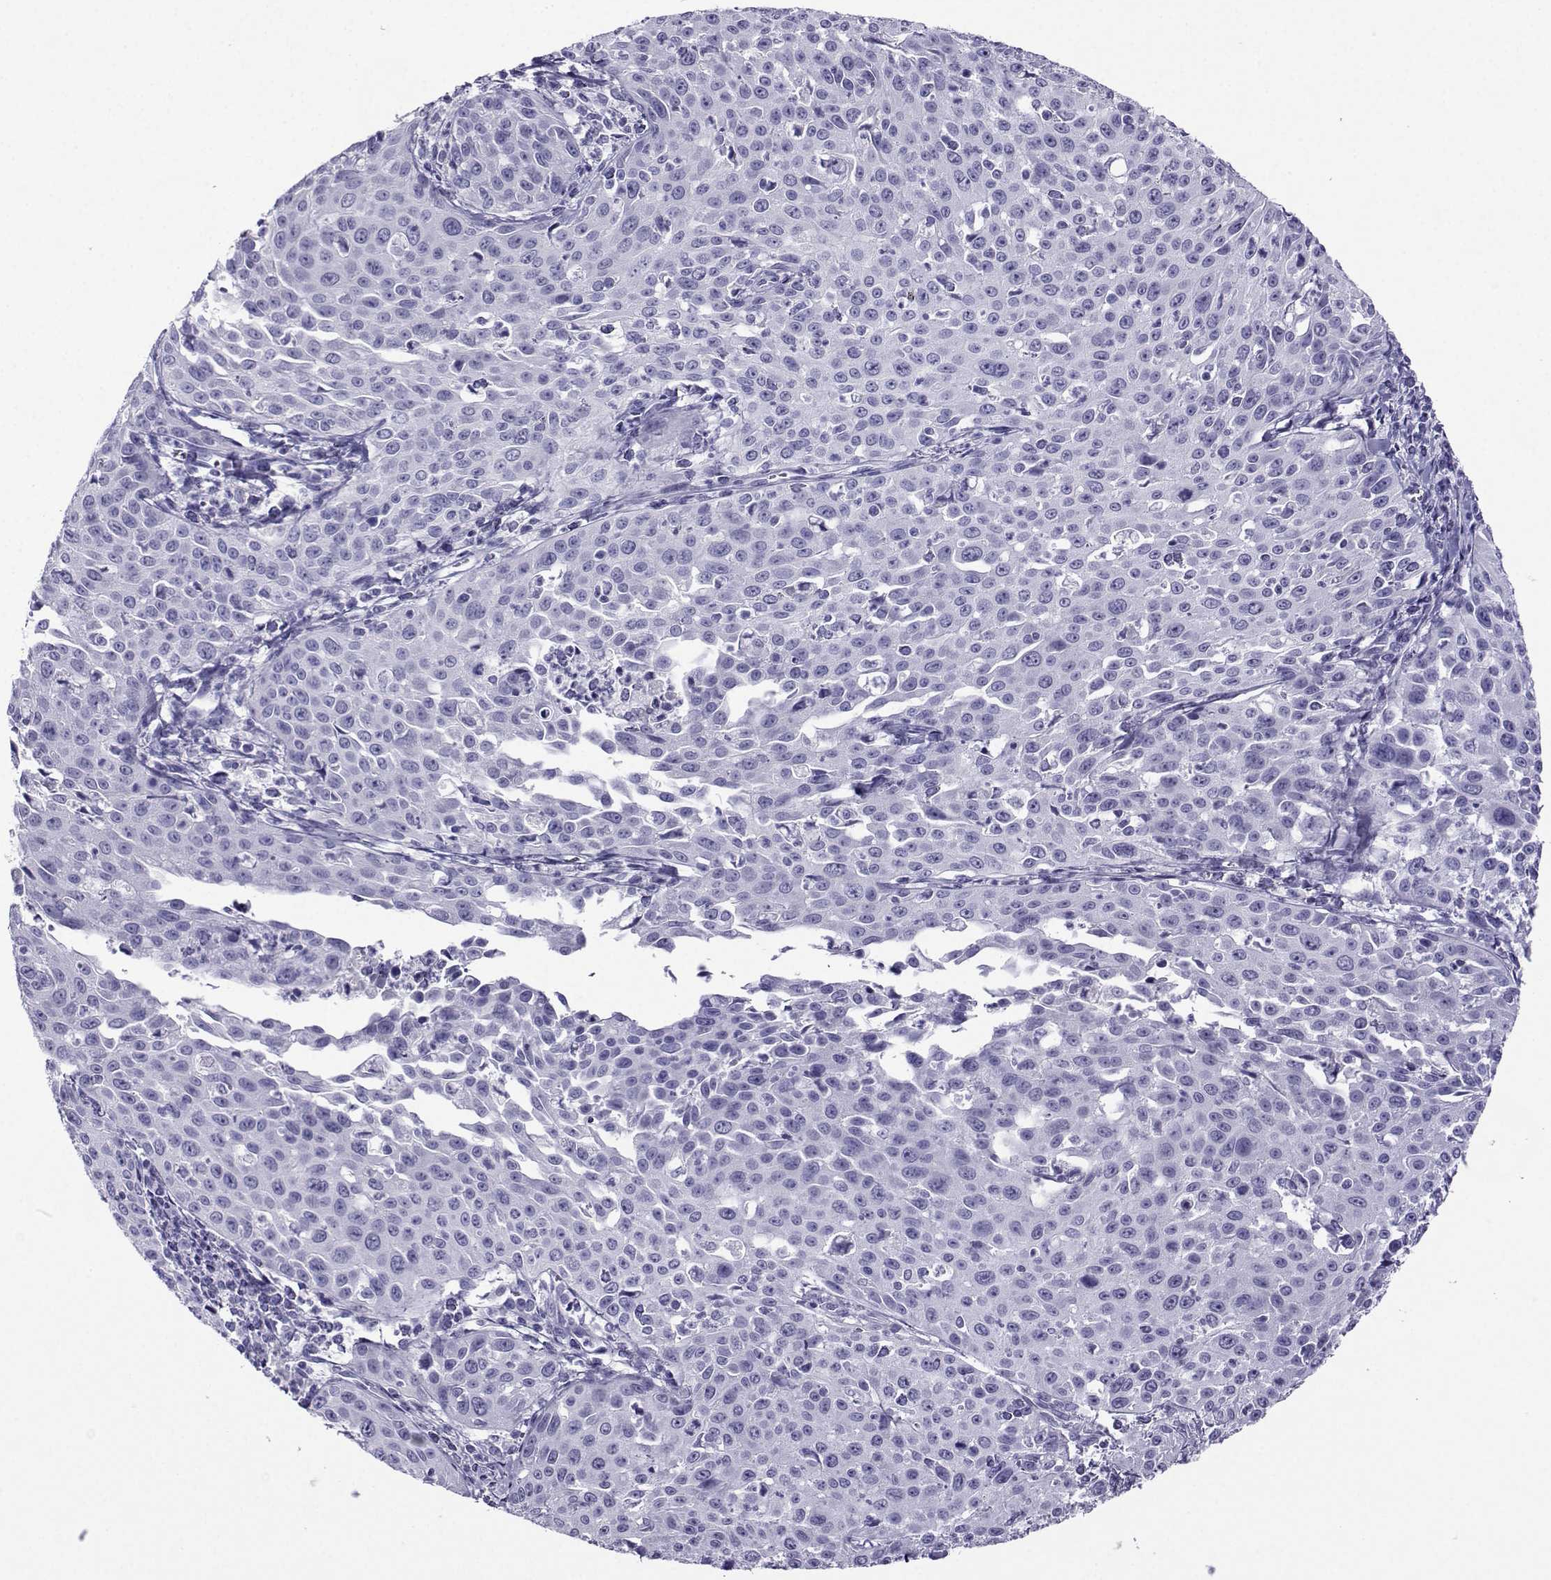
{"staining": {"intensity": "negative", "quantity": "none", "location": "none"}, "tissue": "cervical cancer", "cell_type": "Tumor cells", "image_type": "cancer", "snomed": [{"axis": "morphology", "description": "Squamous cell carcinoma, NOS"}, {"axis": "topography", "description": "Cervix"}], "caption": "Micrograph shows no protein staining in tumor cells of cervical cancer (squamous cell carcinoma) tissue. The staining was performed using DAB to visualize the protein expression in brown, while the nuclei were stained in blue with hematoxylin (Magnification: 20x).", "gene": "CRYBB1", "patient": {"sex": "female", "age": 26}}